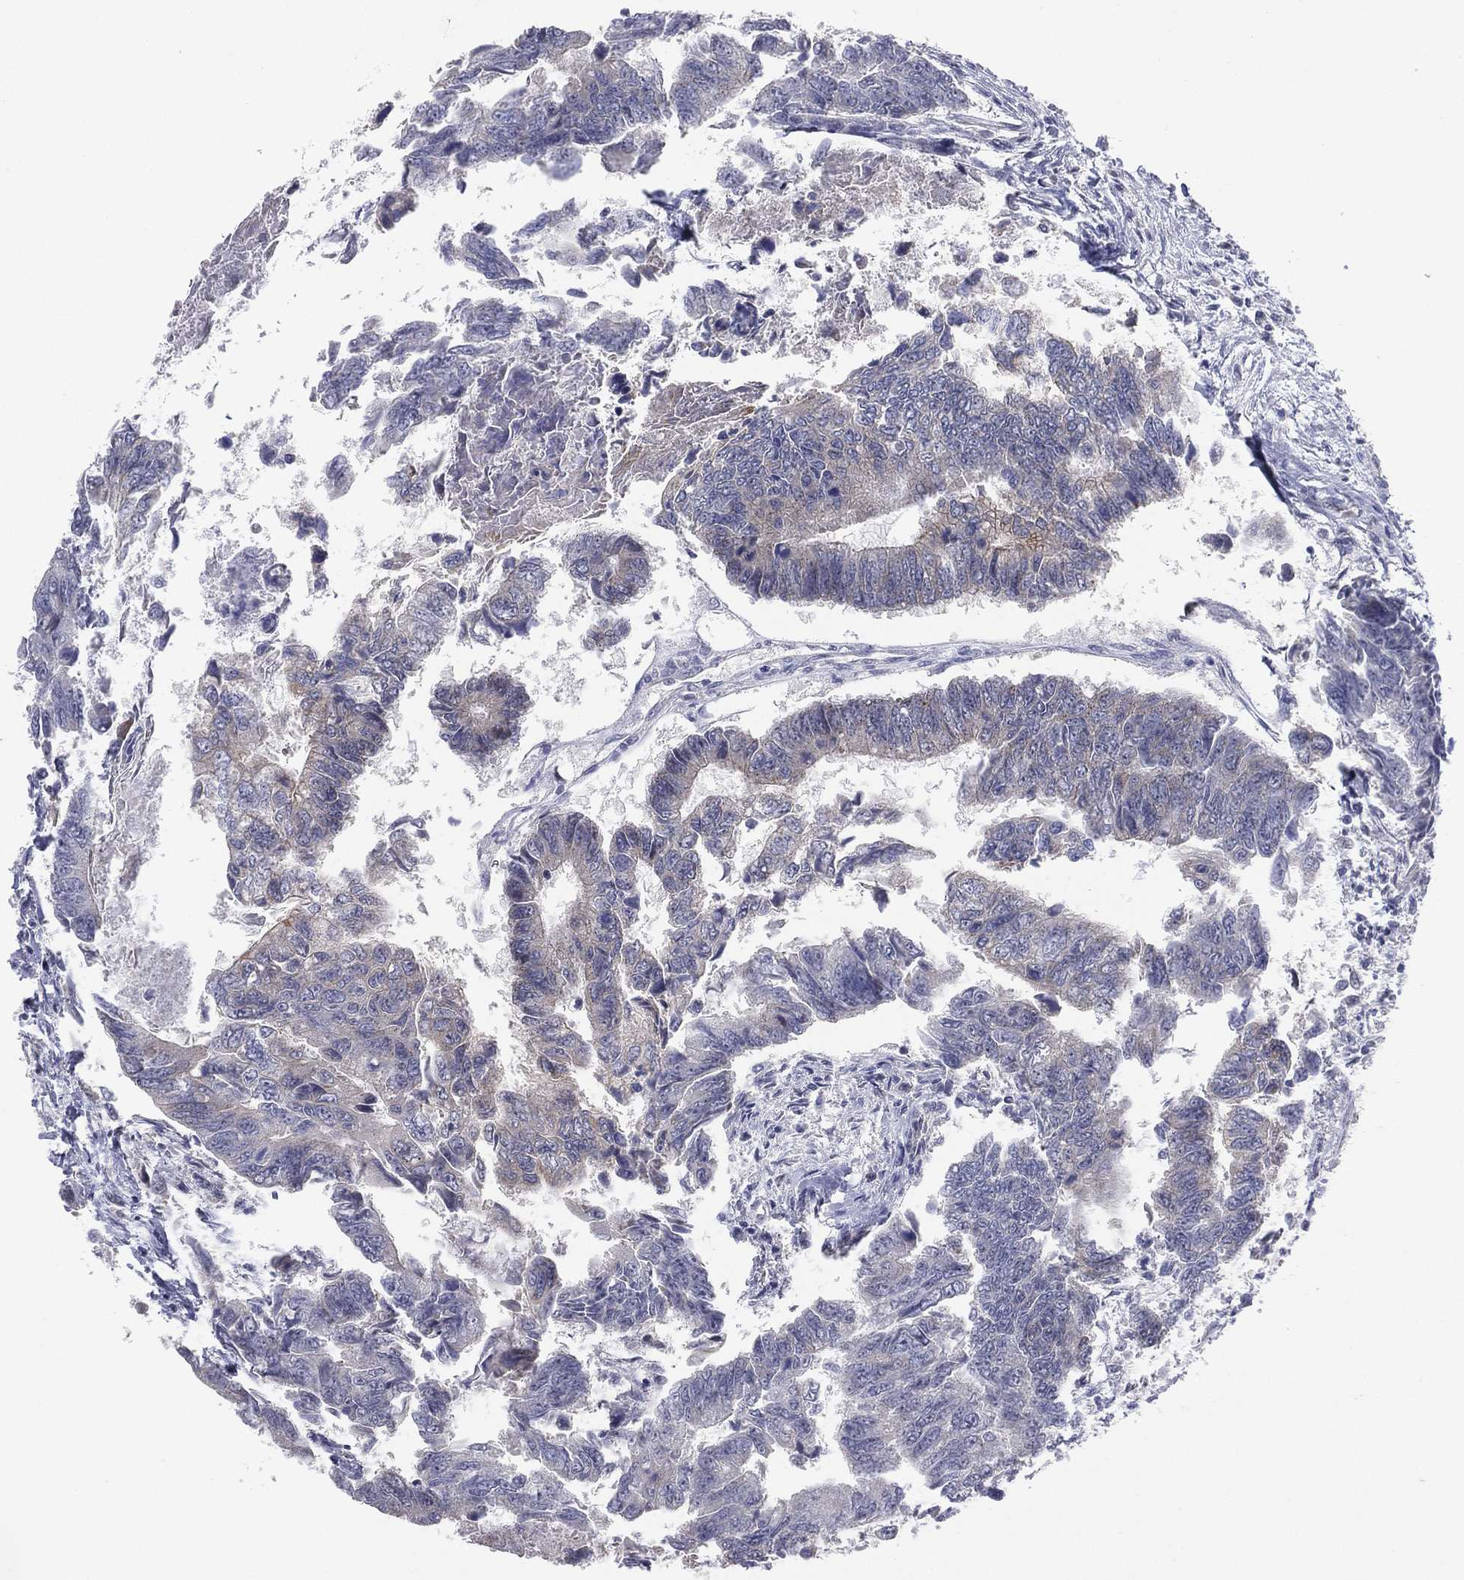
{"staining": {"intensity": "negative", "quantity": "none", "location": "none"}, "tissue": "colorectal cancer", "cell_type": "Tumor cells", "image_type": "cancer", "snomed": [{"axis": "morphology", "description": "Adenocarcinoma, NOS"}, {"axis": "topography", "description": "Colon"}], "caption": "An IHC micrograph of adenocarcinoma (colorectal) is shown. There is no staining in tumor cells of adenocarcinoma (colorectal).", "gene": "KAT14", "patient": {"sex": "female", "age": 65}}